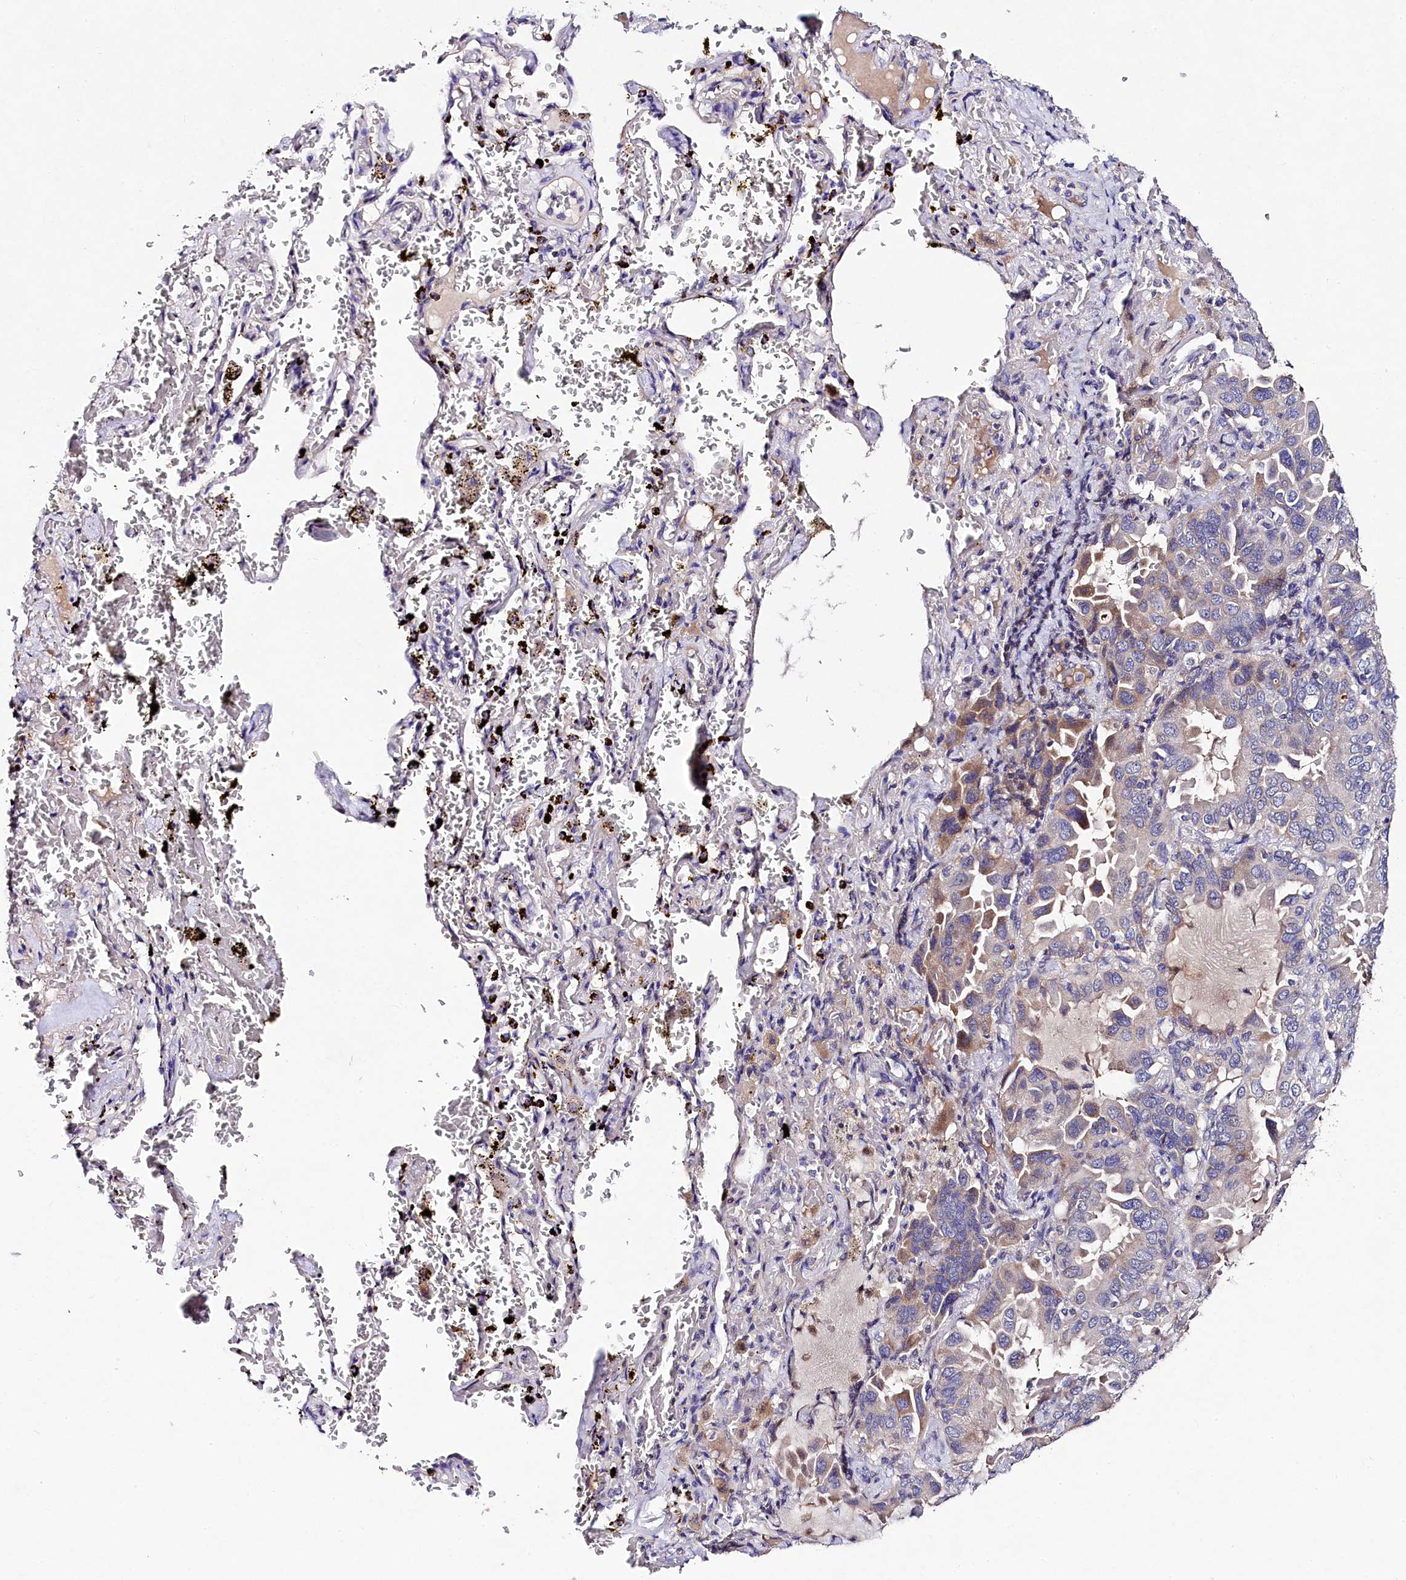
{"staining": {"intensity": "weak", "quantity": "<25%", "location": "cytoplasmic/membranous"}, "tissue": "lung cancer", "cell_type": "Tumor cells", "image_type": "cancer", "snomed": [{"axis": "morphology", "description": "Adenocarcinoma, NOS"}, {"axis": "topography", "description": "Lung"}], "caption": "IHC histopathology image of lung adenocarcinoma stained for a protein (brown), which exhibits no expression in tumor cells.", "gene": "FXYD6", "patient": {"sex": "male", "age": 64}}